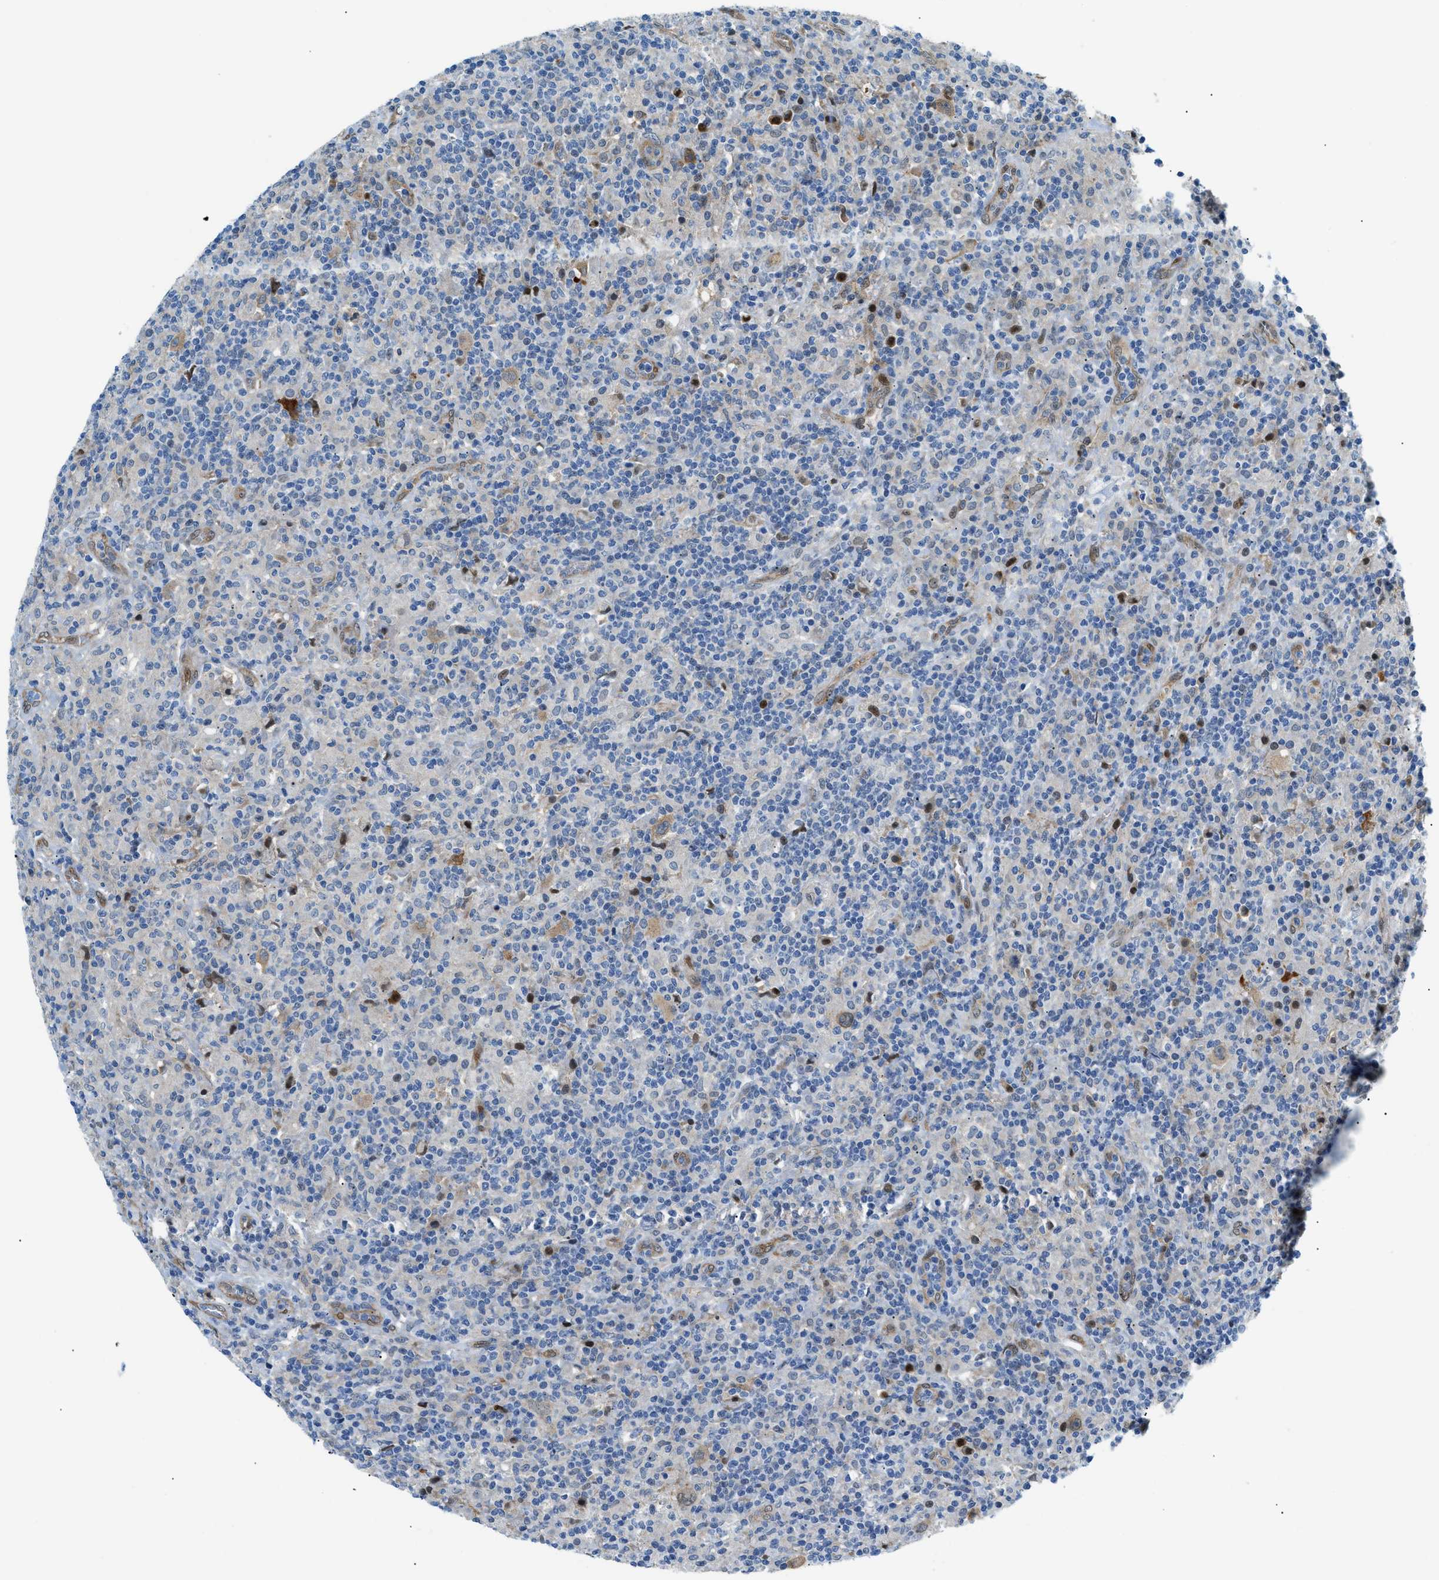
{"staining": {"intensity": "weak", "quantity": ">75%", "location": "cytoplasmic/membranous"}, "tissue": "lymphoma", "cell_type": "Tumor cells", "image_type": "cancer", "snomed": [{"axis": "morphology", "description": "Hodgkin's disease, NOS"}, {"axis": "topography", "description": "Lymph node"}], "caption": "A micrograph of human lymphoma stained for a protein exhibits weak cytoplasmic/membranous brown staining in tumor cells.", "gene": "YWHAE", "patient": {"sex": "male", "age": 70}}